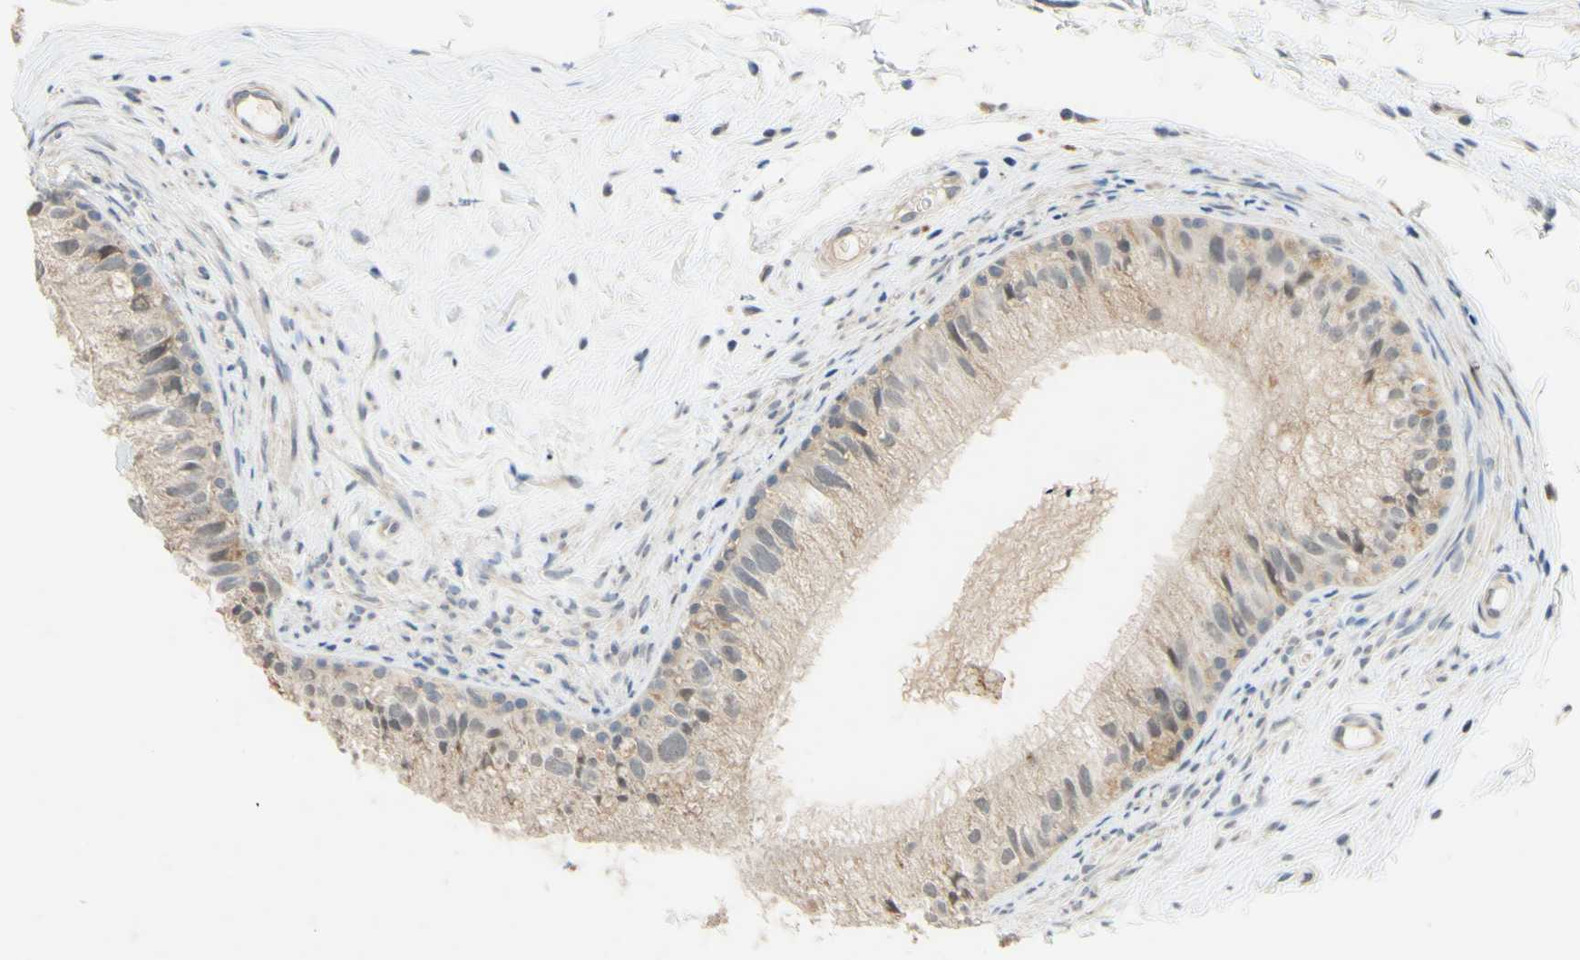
{"staining": {"intensity": "weak", "quantity": ">75%", "location": "cytoplasmic/membranous"}, "tissue": "epididymis", "cell_type": "Glandular cells", "image_type": "normal", "snomed": [{"axis": "morphology", "description": "Normal tissue, NOS"}, {"axis": "topography", "description": "Epididymis"}], "caption": "A high-resolution micrograph shows IHC staining of unremarkable epididymis, which displays weak cytoplasmic/membranous expression in approximately >75% of glandular cells. The protein of interest is stained brown, and the nuclei are stained in blue (DAB IHC with brightfield microscopy, high magnification).", "gene": "GATA1", "patient": {"sex": "male", "age": 56}}